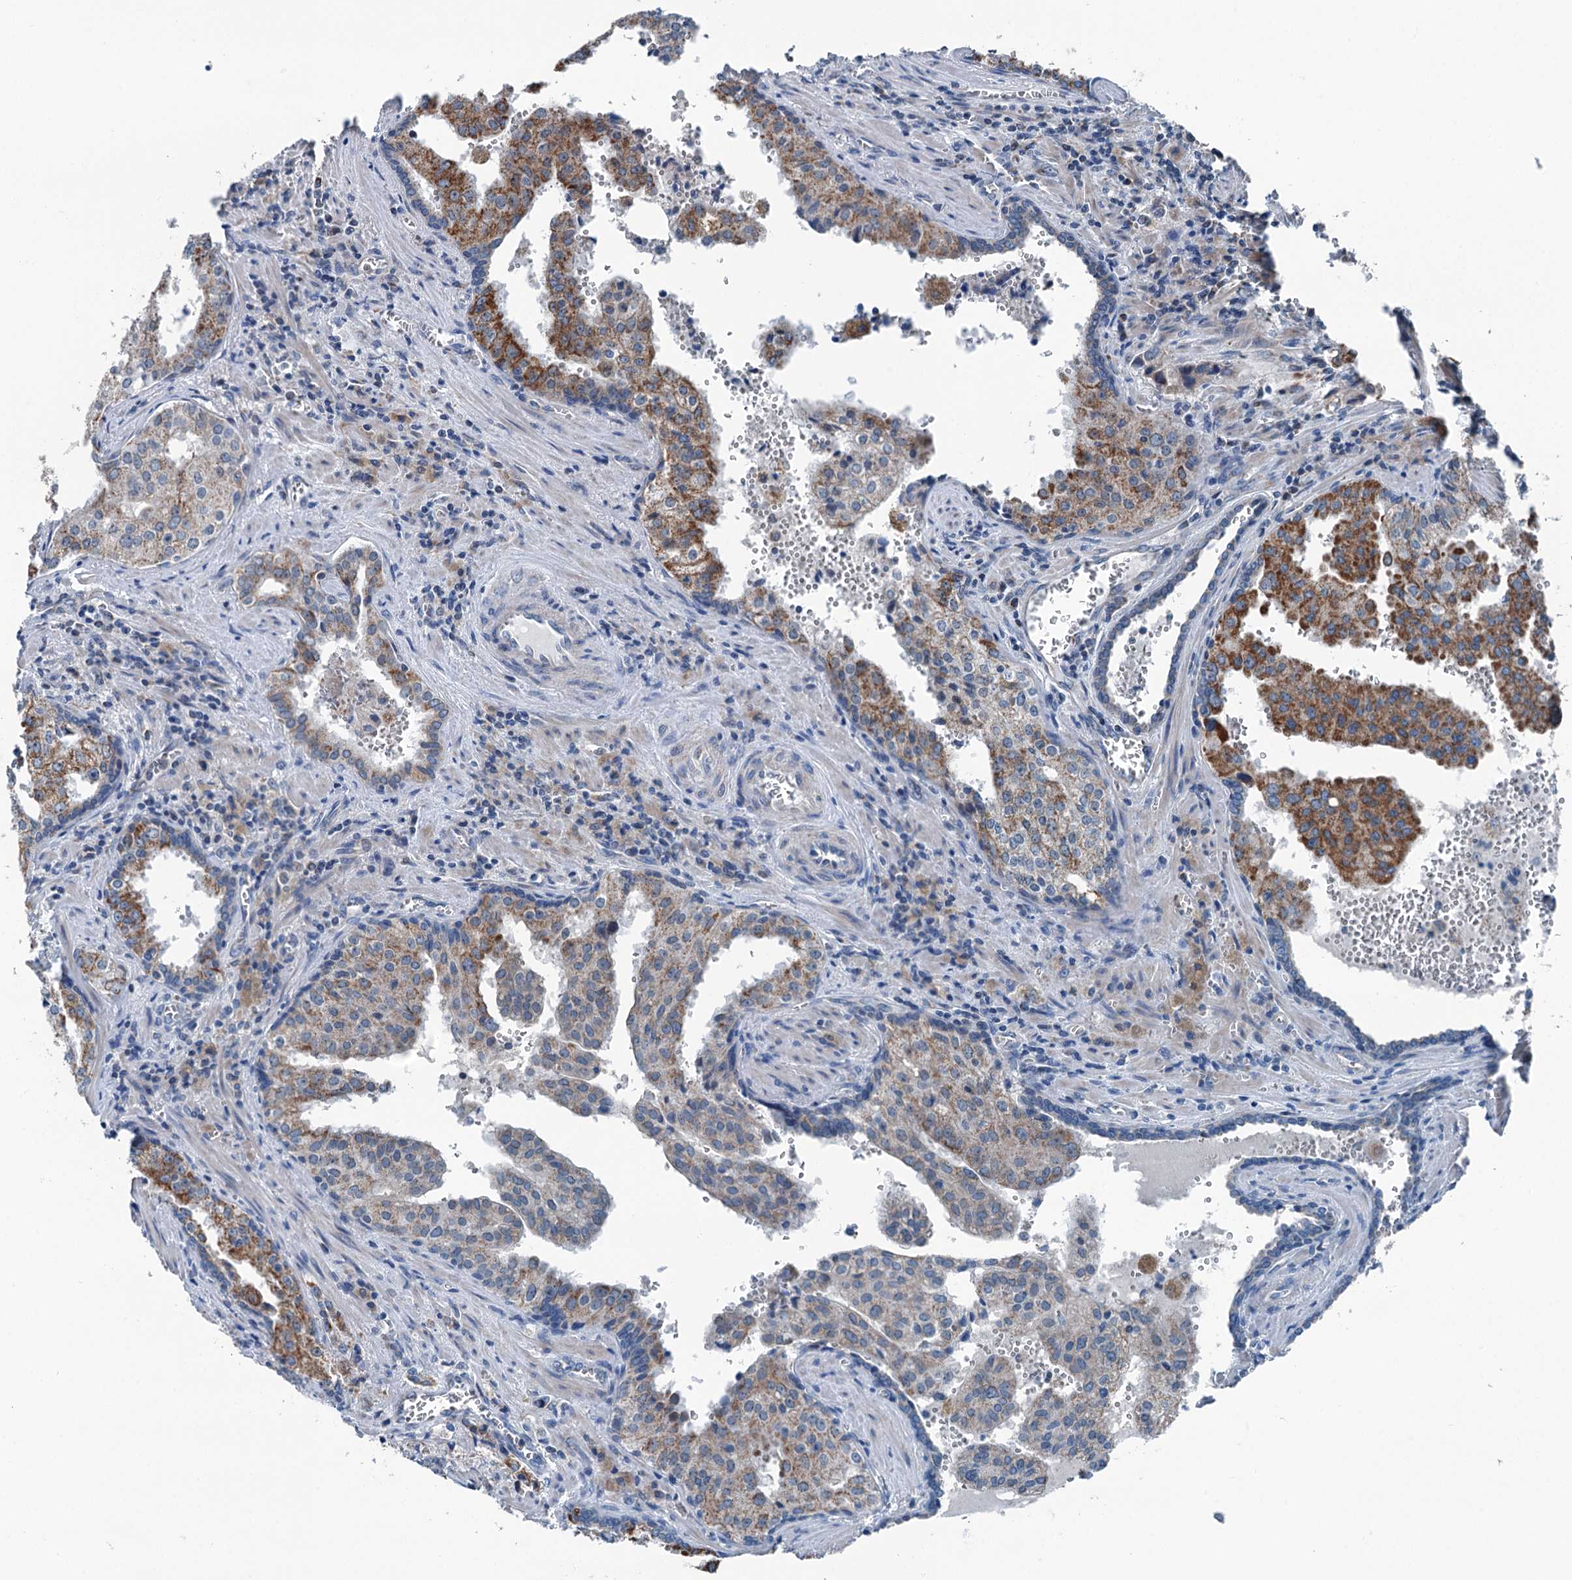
{"staining": {"intensity": "moderate", "quantity": ">75%", "location": "cytoplasmic/membranous"}, "tissue": "prostate cancer", "cell_type": "Tumor cells", "image_type": "cancer", "snomed": [{"axis": "morphology", "description": "Adenocarcinoma, High grade"}, {"axis": "topography", "description": "Prostate"}], "caption": "Immunohistochemical staining of high-grade adenocarcinoma (prostate) shows moderate cytoplasmic/membranous protein expression in about >75% of tumor cells.", "gene": "TRPT1", "patient": {"sex": "male", "age": 68}}